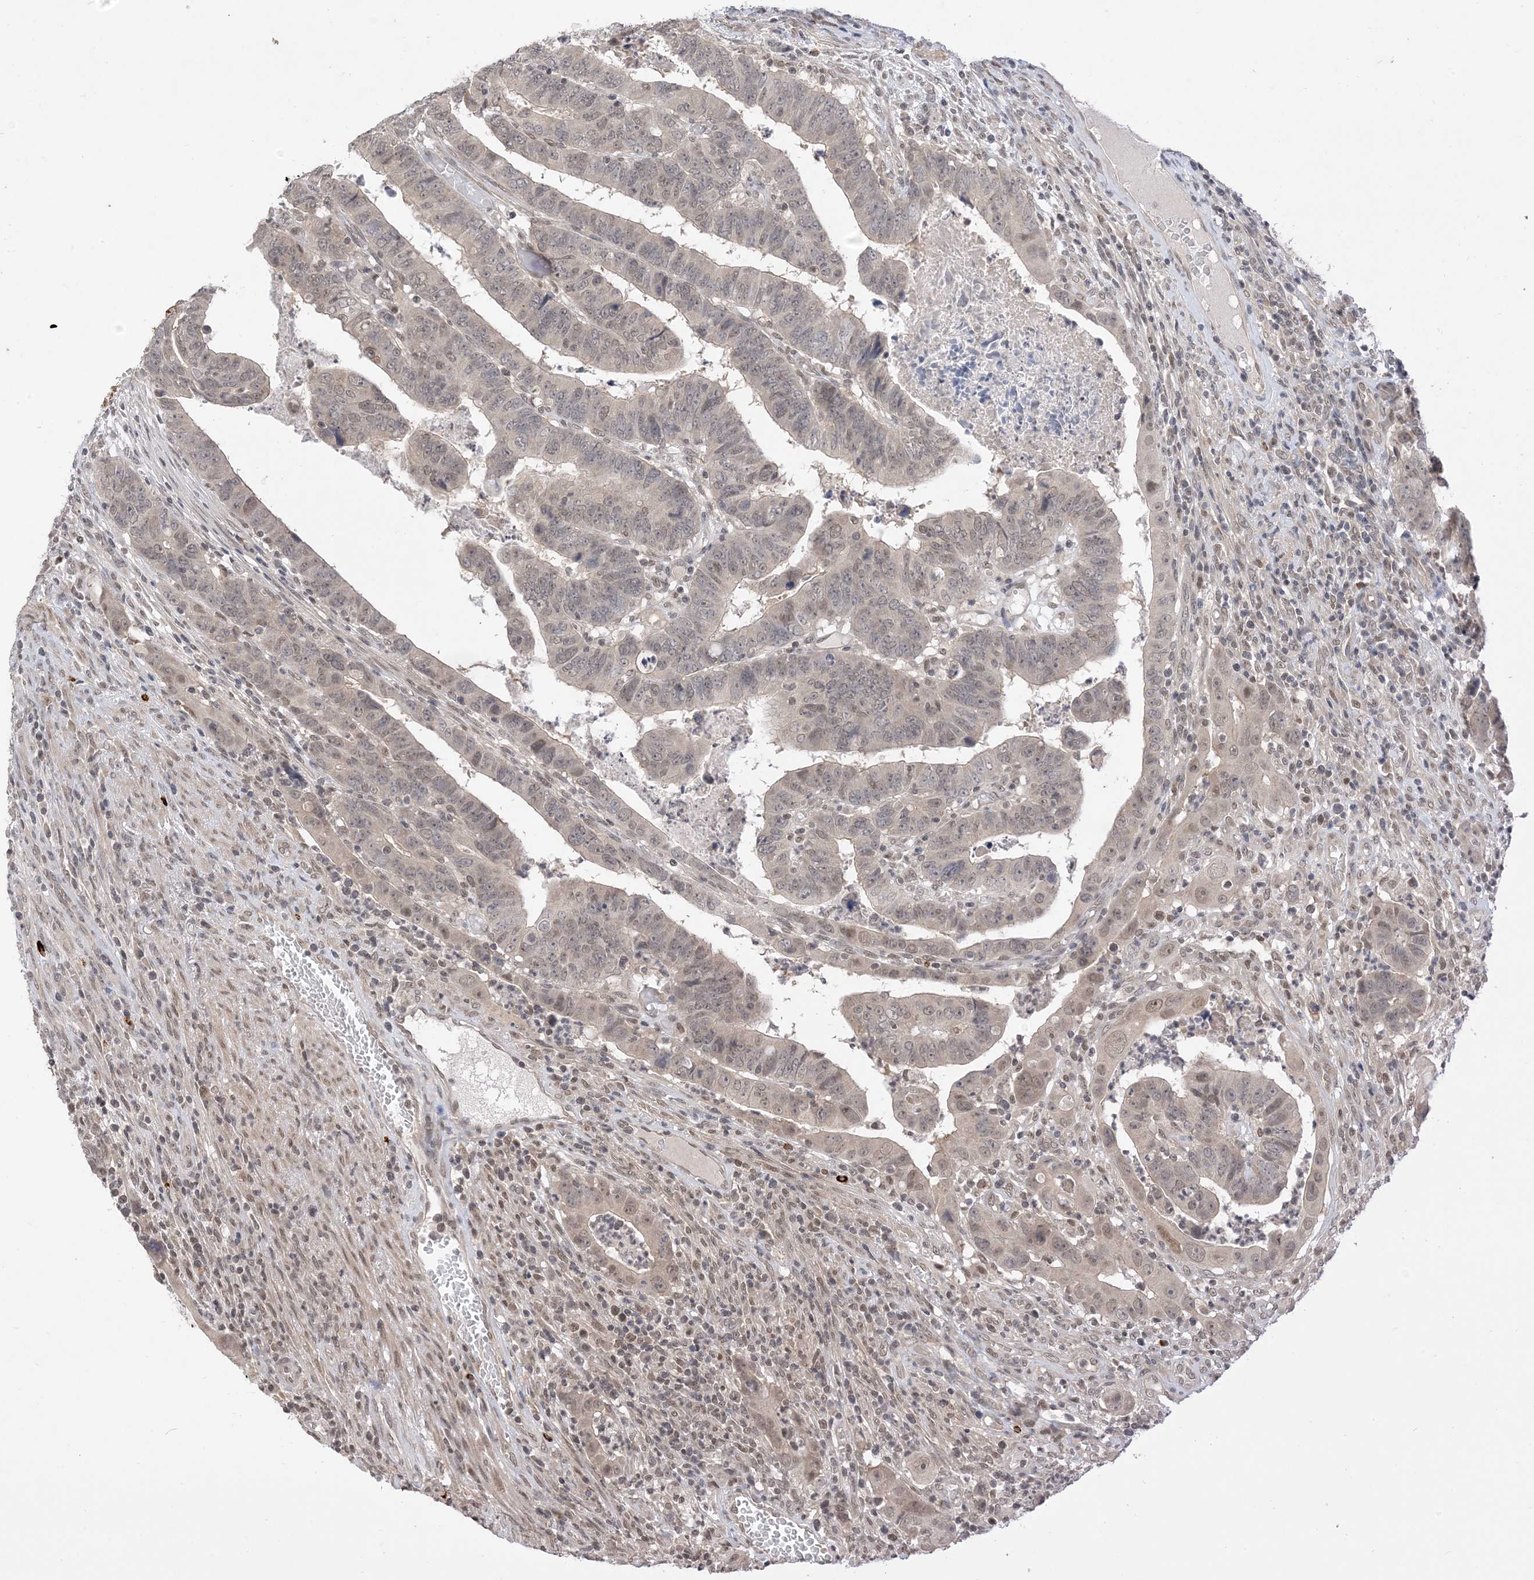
{"staining": {"intensity": "weak", "quantity": "25%-75%", "location": "nuclear"}, "tissue": "colorectal cancer", "cell_type": "Tumor cells", "image_type": "cancer", "snomed": [{"axis": "morphology", "description": "Normal tissue, NOS"}, {"axis": "morphology", "description": "Adenocarcinoma, NOS"}, {"axis": "topography", "description": "Rectum"}], "caption": "A photomicrograph of adenocarcinoma (colorectal) stained for a protein demonstrates weak nuclear brown staining in tumor cells.", "gene": "RANBP9", "patient": {"sex": "female", "age": 65}}